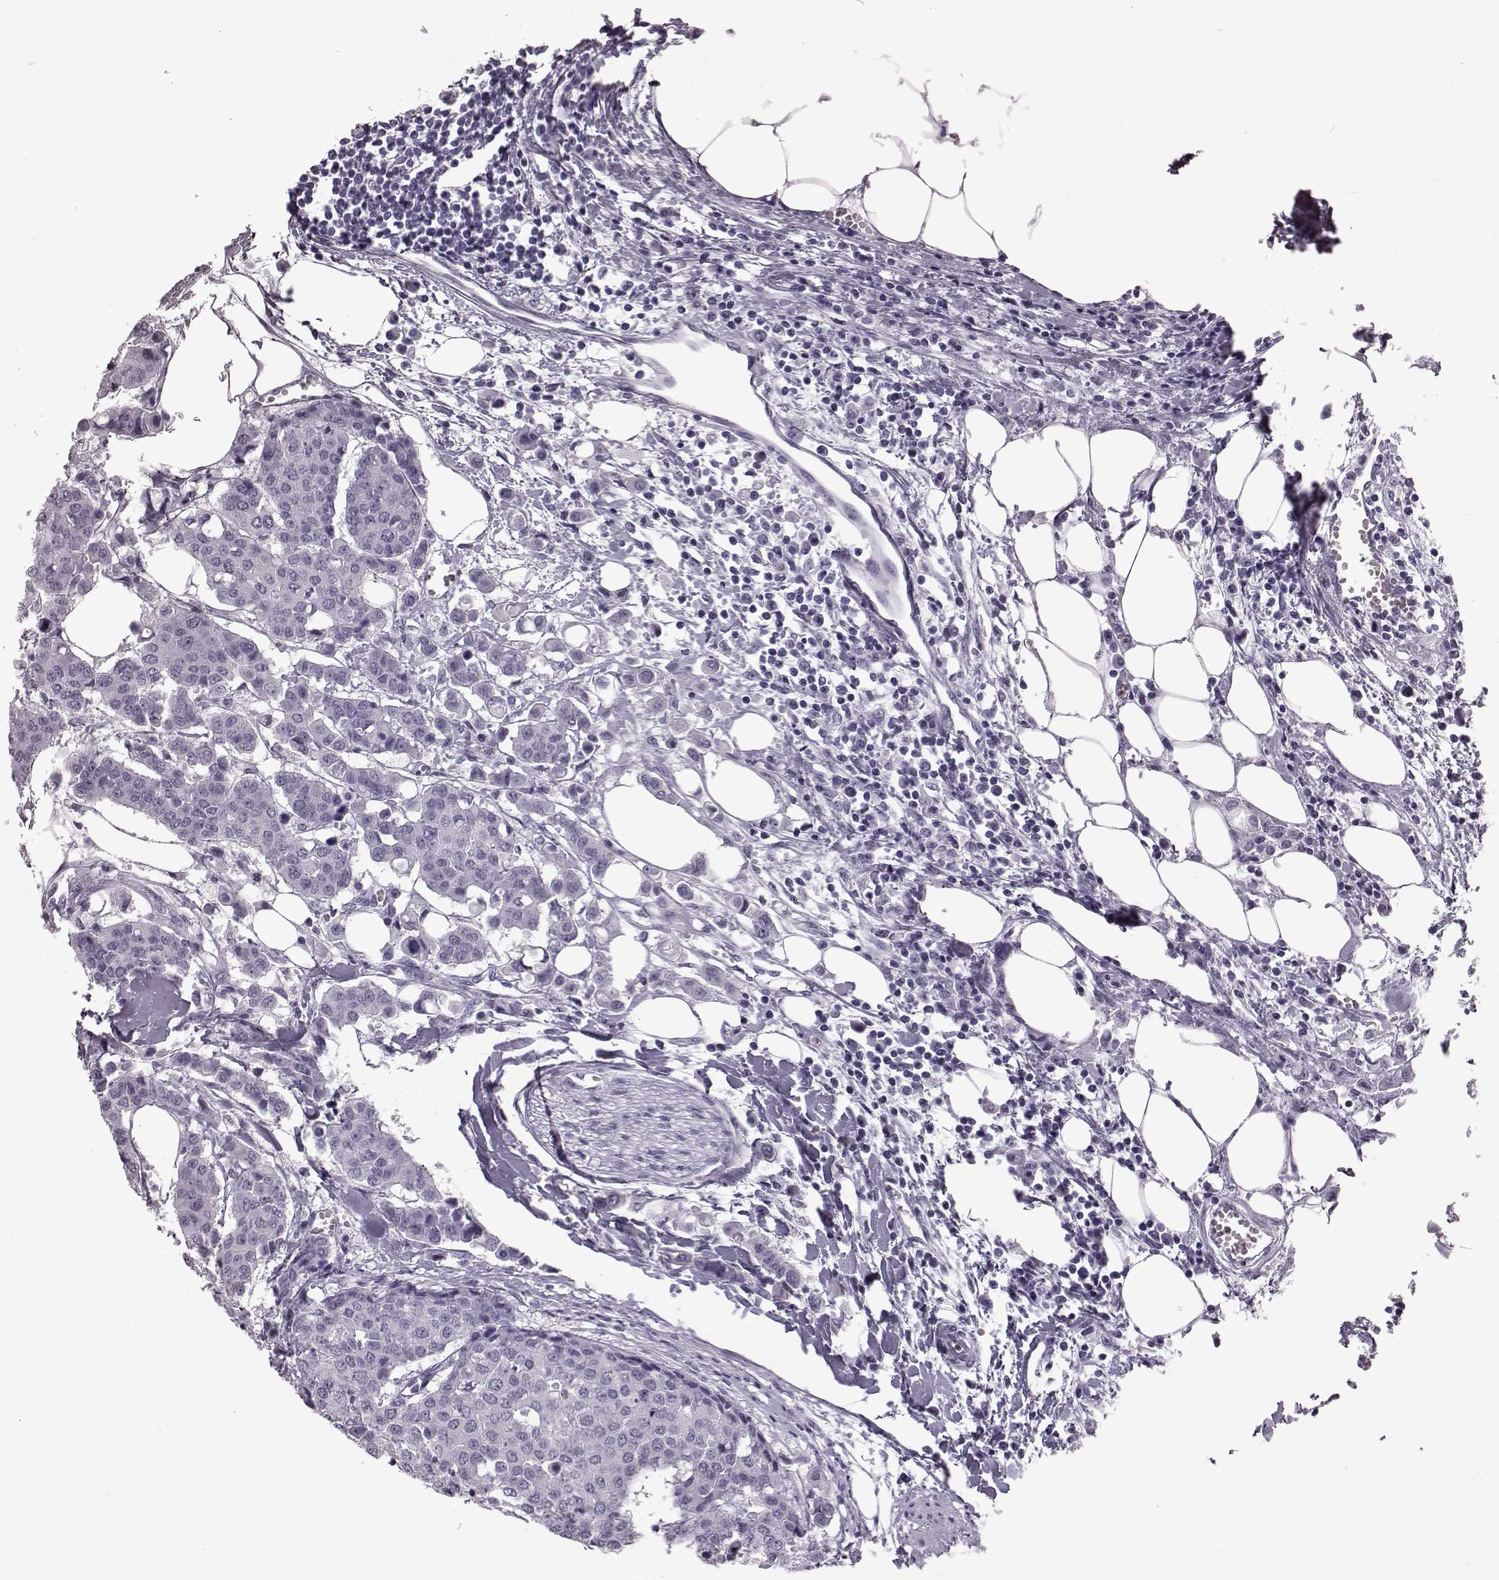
{"staining": {"intensity": "negative", "quantity": "none", "location": "none"}, "tissue": "carcinoid", "cell_type": "Tumor cells", "image_type": "cancer", "snomed": [{"axis": "morphology", "description": "Carcinoid, malignant, NOS"}, {"axis": "topography", "description": "Colon"}], "caption": "DAB (3,3'-diaminobenzidine) immunohistochemical staining of human malignant carcinoid displays no significant expression in tumor cells.", "gene": "FUT4", "patient": {"sex": "male", "age": 81}}